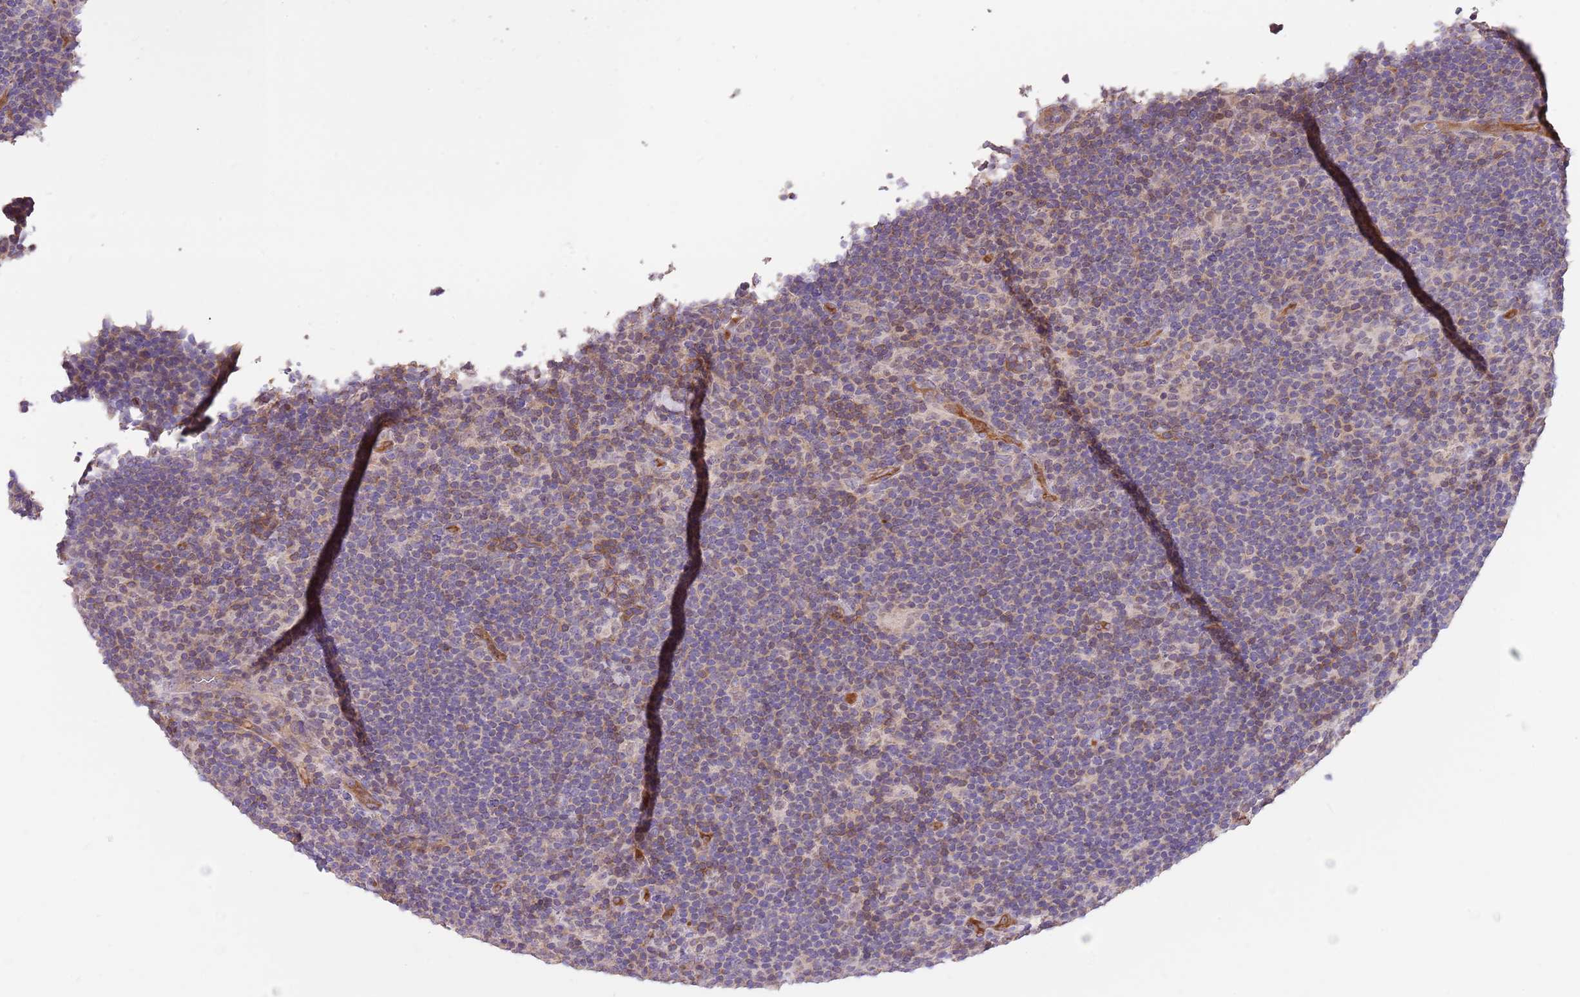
{"staining": {"intensity": "negative", "quantity": "none", "location": "none"}, "tissue": "lymphoma", "cell_type": "Tumor cells", "image_type": "cancer", "snomed": [{"axis": "morphology", "description": "Hodgkin's disease, NOS"}, {"axis": "topography", "description": "Lymph node"}], "caption": "Hodgkin's disease was stained to show a protein in brown. There is no significant expression in tumor cells.", "gene": "DOCK9", "patient": {"sex": "female", "age": 57}}